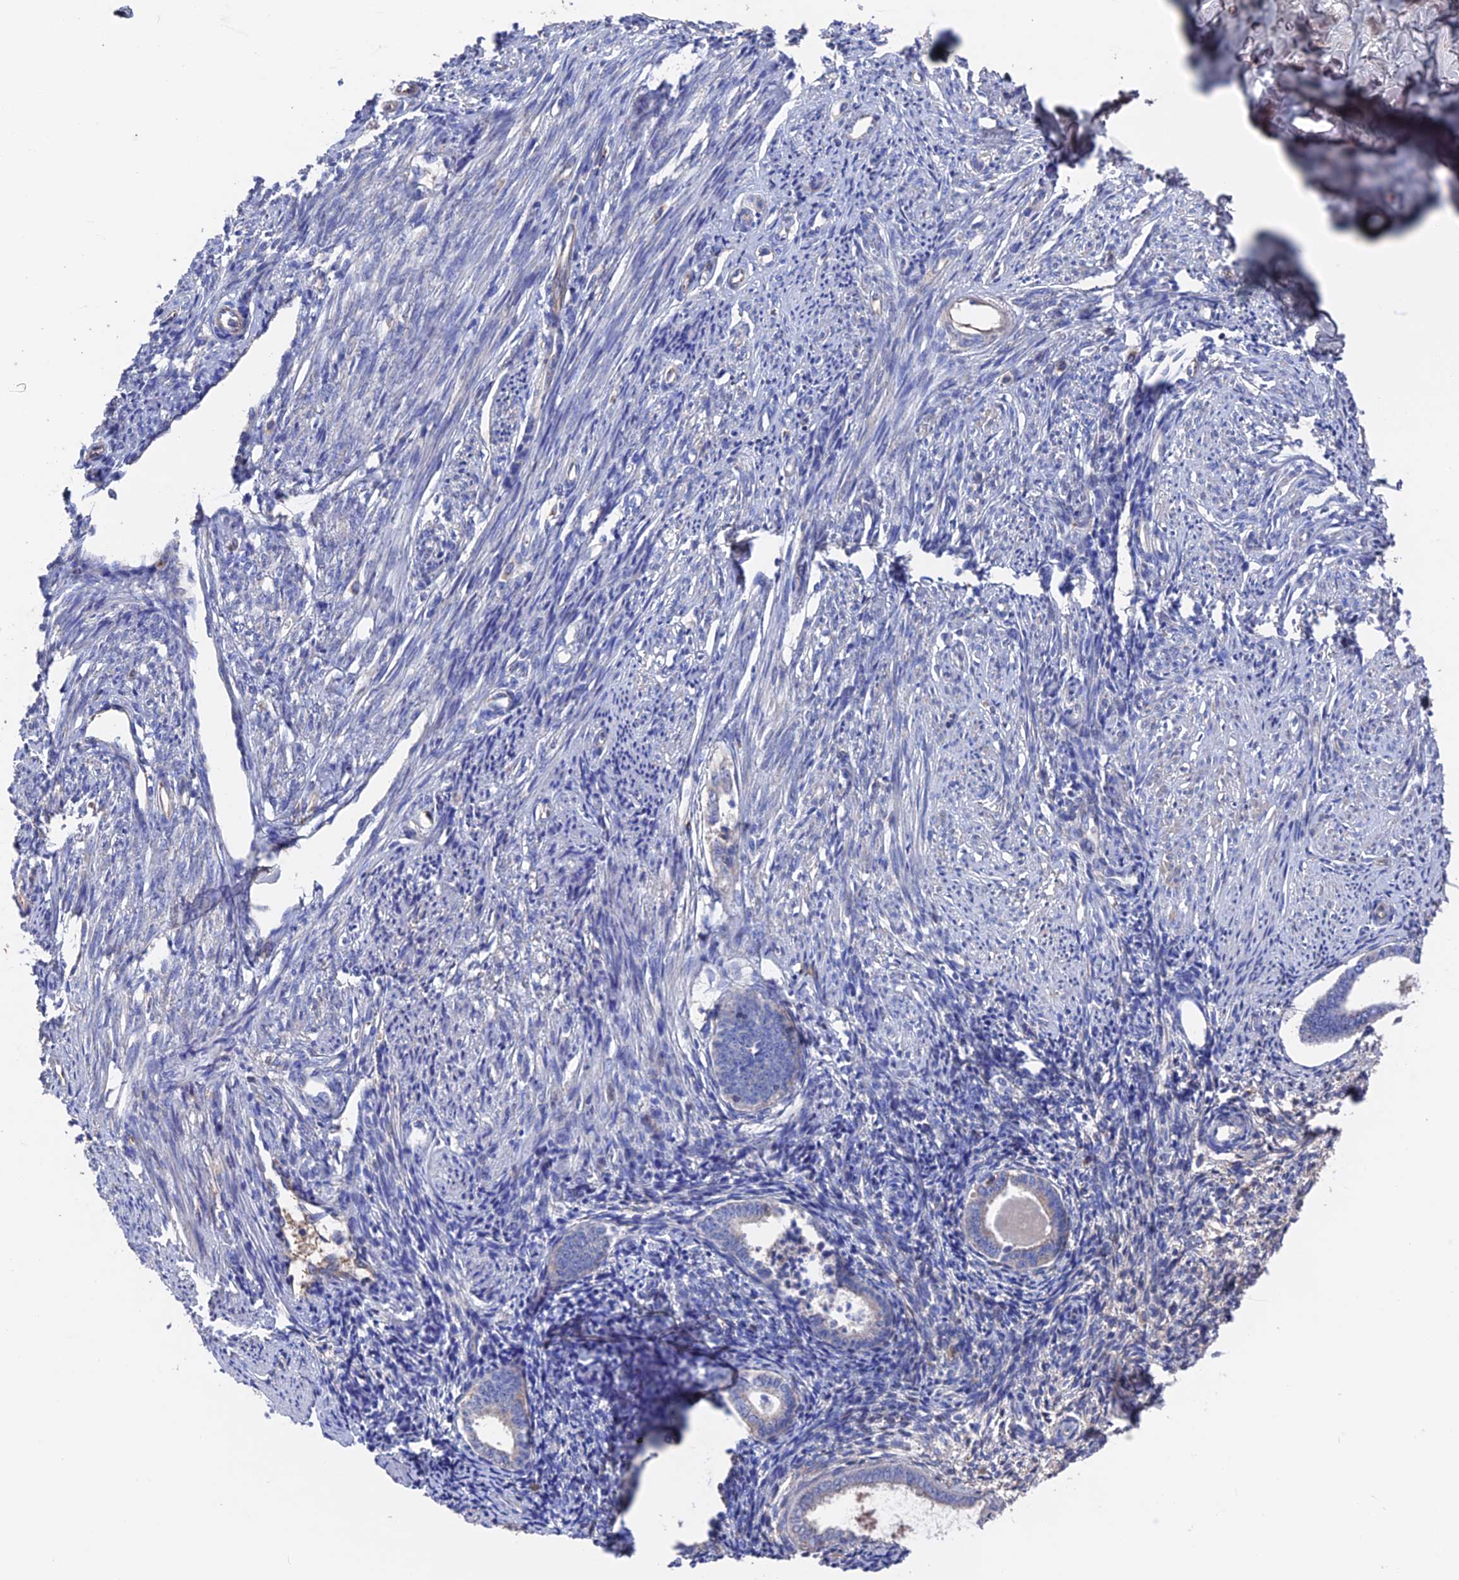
{"staining": {"intensity": "weak", "quantity": "<25%", "location": "cytoplasmic/membranous"}, "tissue": "endometrium", "cell_type": "Cells in endometrial stroma", "image_type": "normal", "snomed": [{"axis": "morphology", "description": "Normal tissue, NOS"}, {"axis": "topography", "description": "Endometrium"}], "caption": "Cells in endometrial stroma show no significant positivity in benign endometrium. Nuclei are stained in blue.", "gene": "HPF1", "patient": {"sex": "female", "age": 56}}